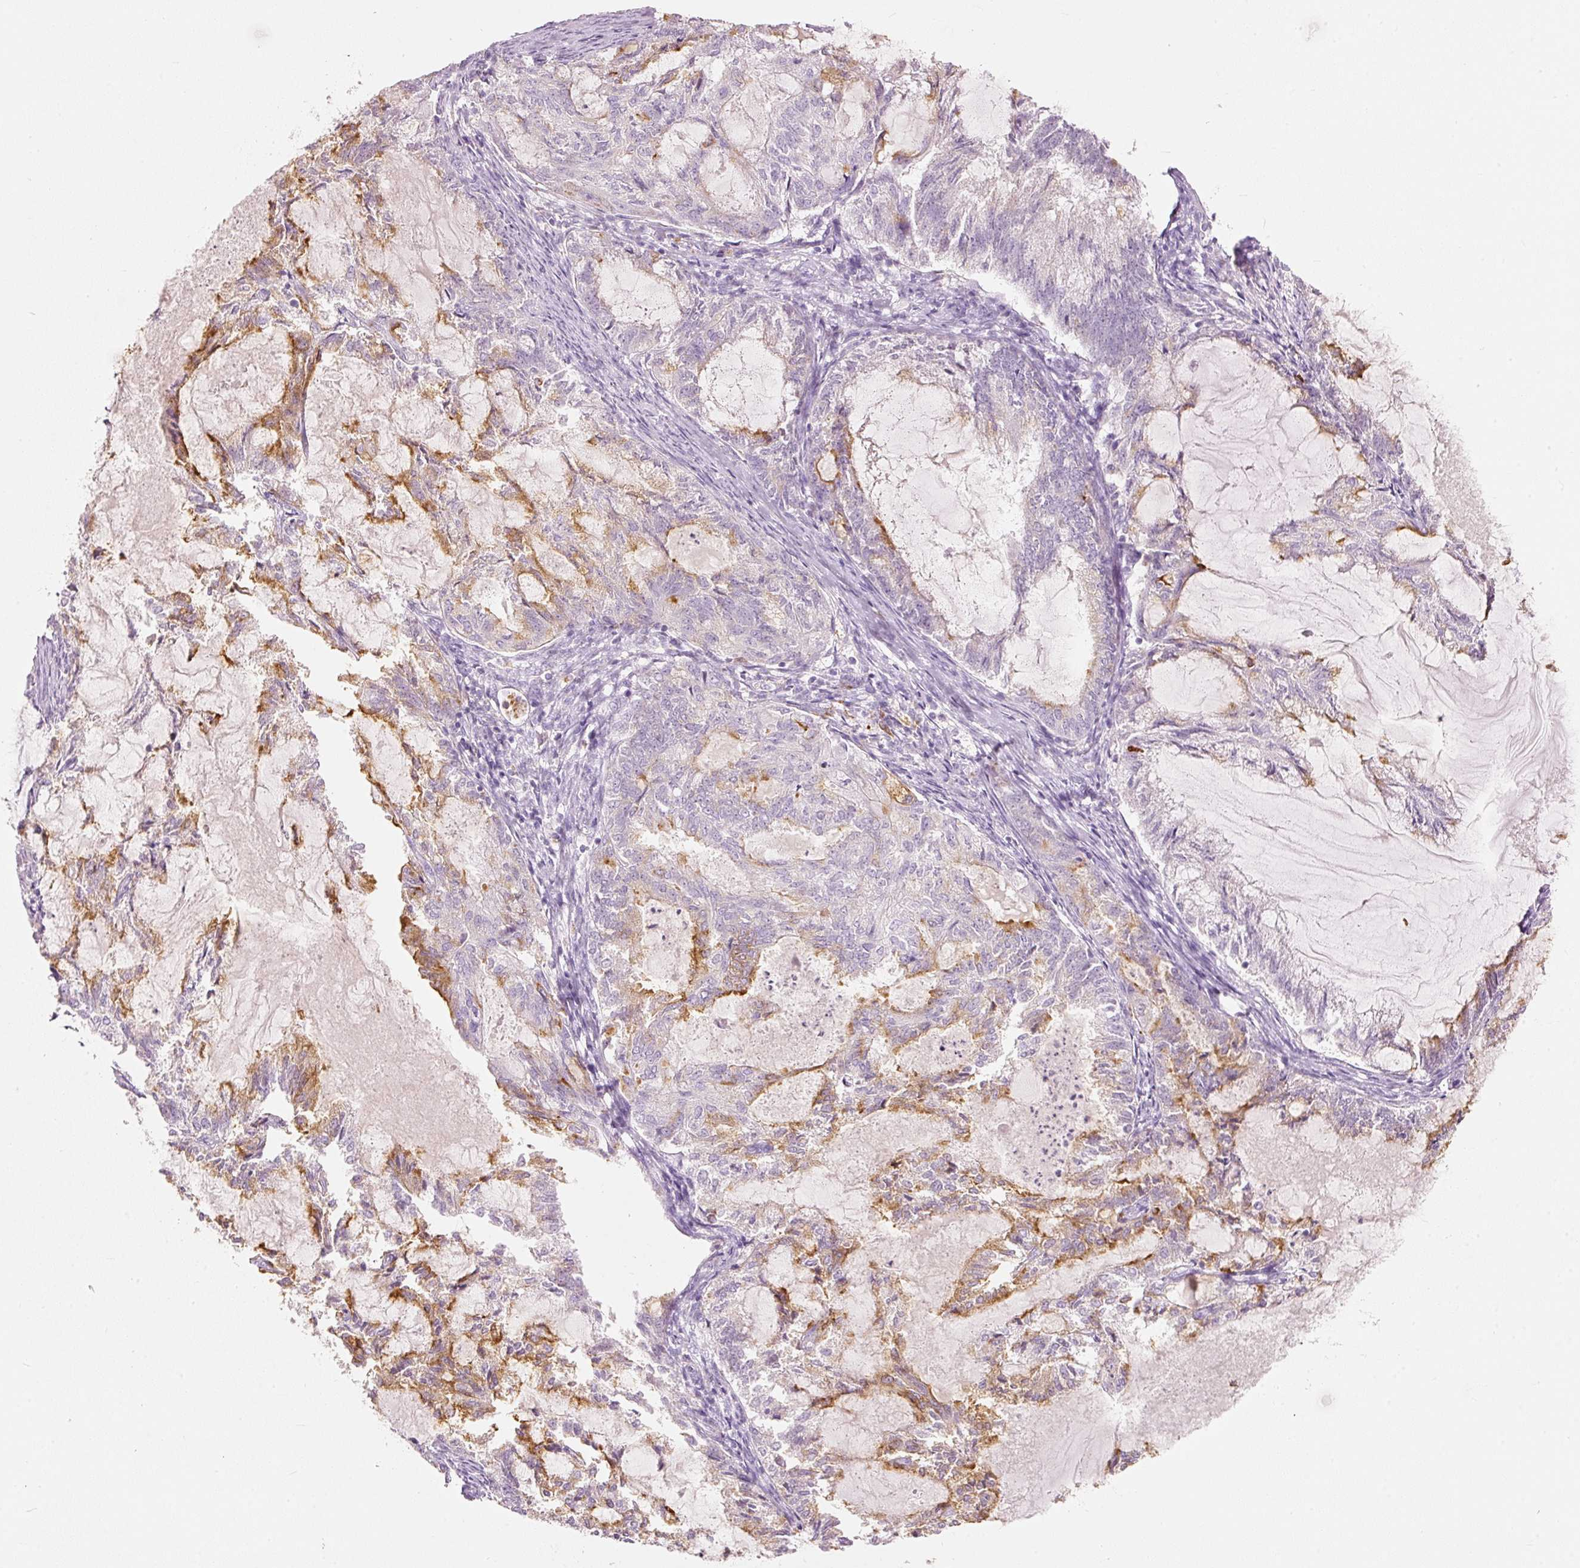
{"staining": {"intensity": "strong", "quantity": "<25%", "location": "cytoplasmic/membranous"}, "tissue": "endometrial cancer", "cell_type": "Tumor cells", "image_type": "cancer", "snomed": [{"axis": "morphology", "description": "Adenocarcinoma, NOS"}, {"axis": "topography", "description": "Endometrium"}], "caption": "DAB immunohistochemical staining of human endometrial adenocarcinoma displays strong cytoplasmic/membranous protein expression in about <25% of tumor cells.", "gene": "MTHFD2", "patient": {"sex": "female", "age": 86}}